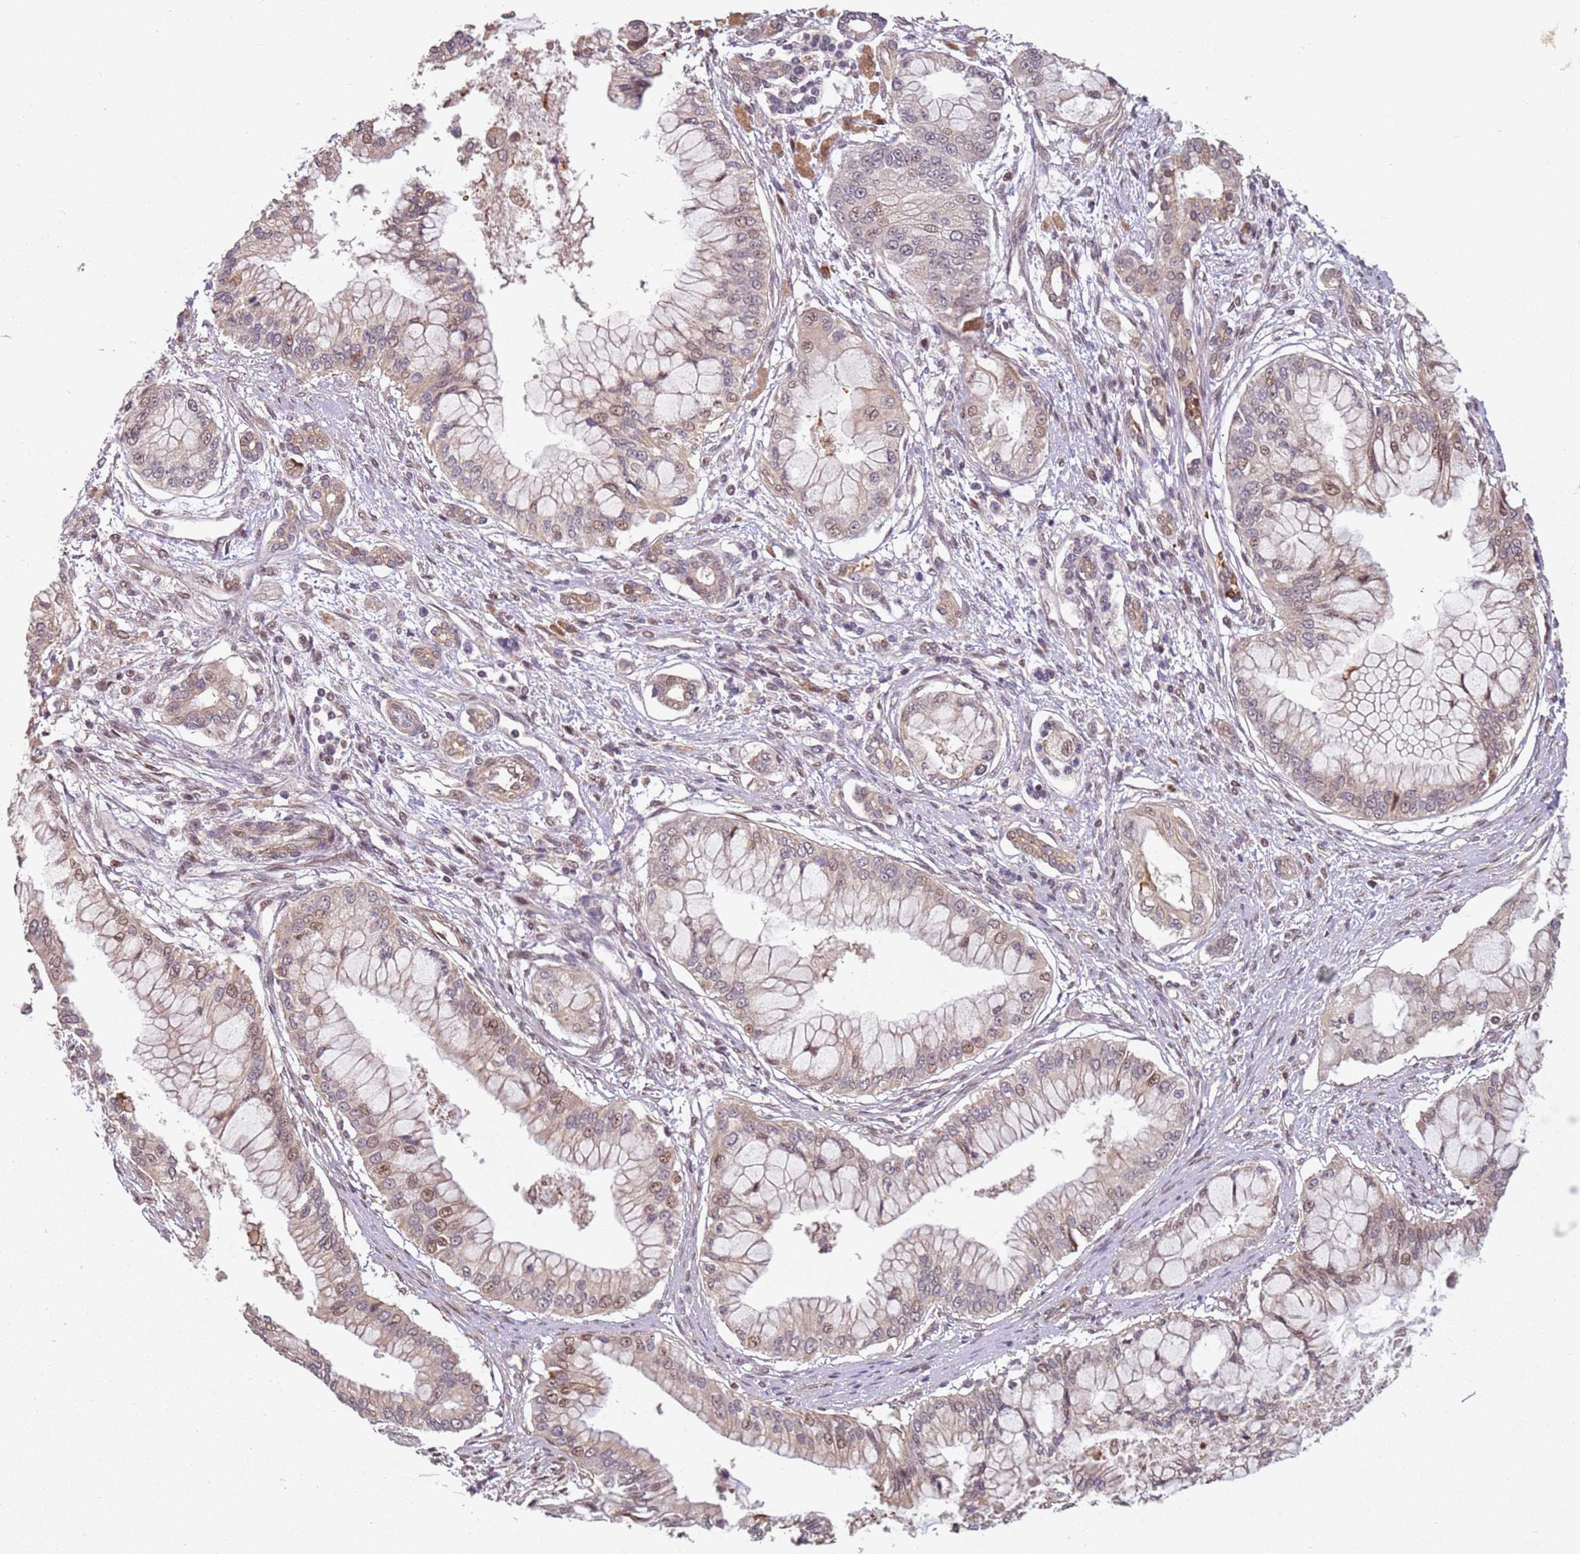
{"staining": {"intensity": "moderate", "quantity": "<25%", "location": "nuclear"}, "tissue": "pancreatic cancer", "cell_type": "Tumor cells", "image_type": "cancer", "snomed": [{"axis": "morphology", "description": "Adenocarcinoma, NOS"}, {"axis": "topography", "description": "Pancreas"}], "caption": "Pancreatic adenocarcinoma tissue shows moderate nuclear positivity in about <25% of tumor cells, visualized by immunohistochemistry.", "gene": "CHURC1", "patient": {"sex": "male", "age": 46}}